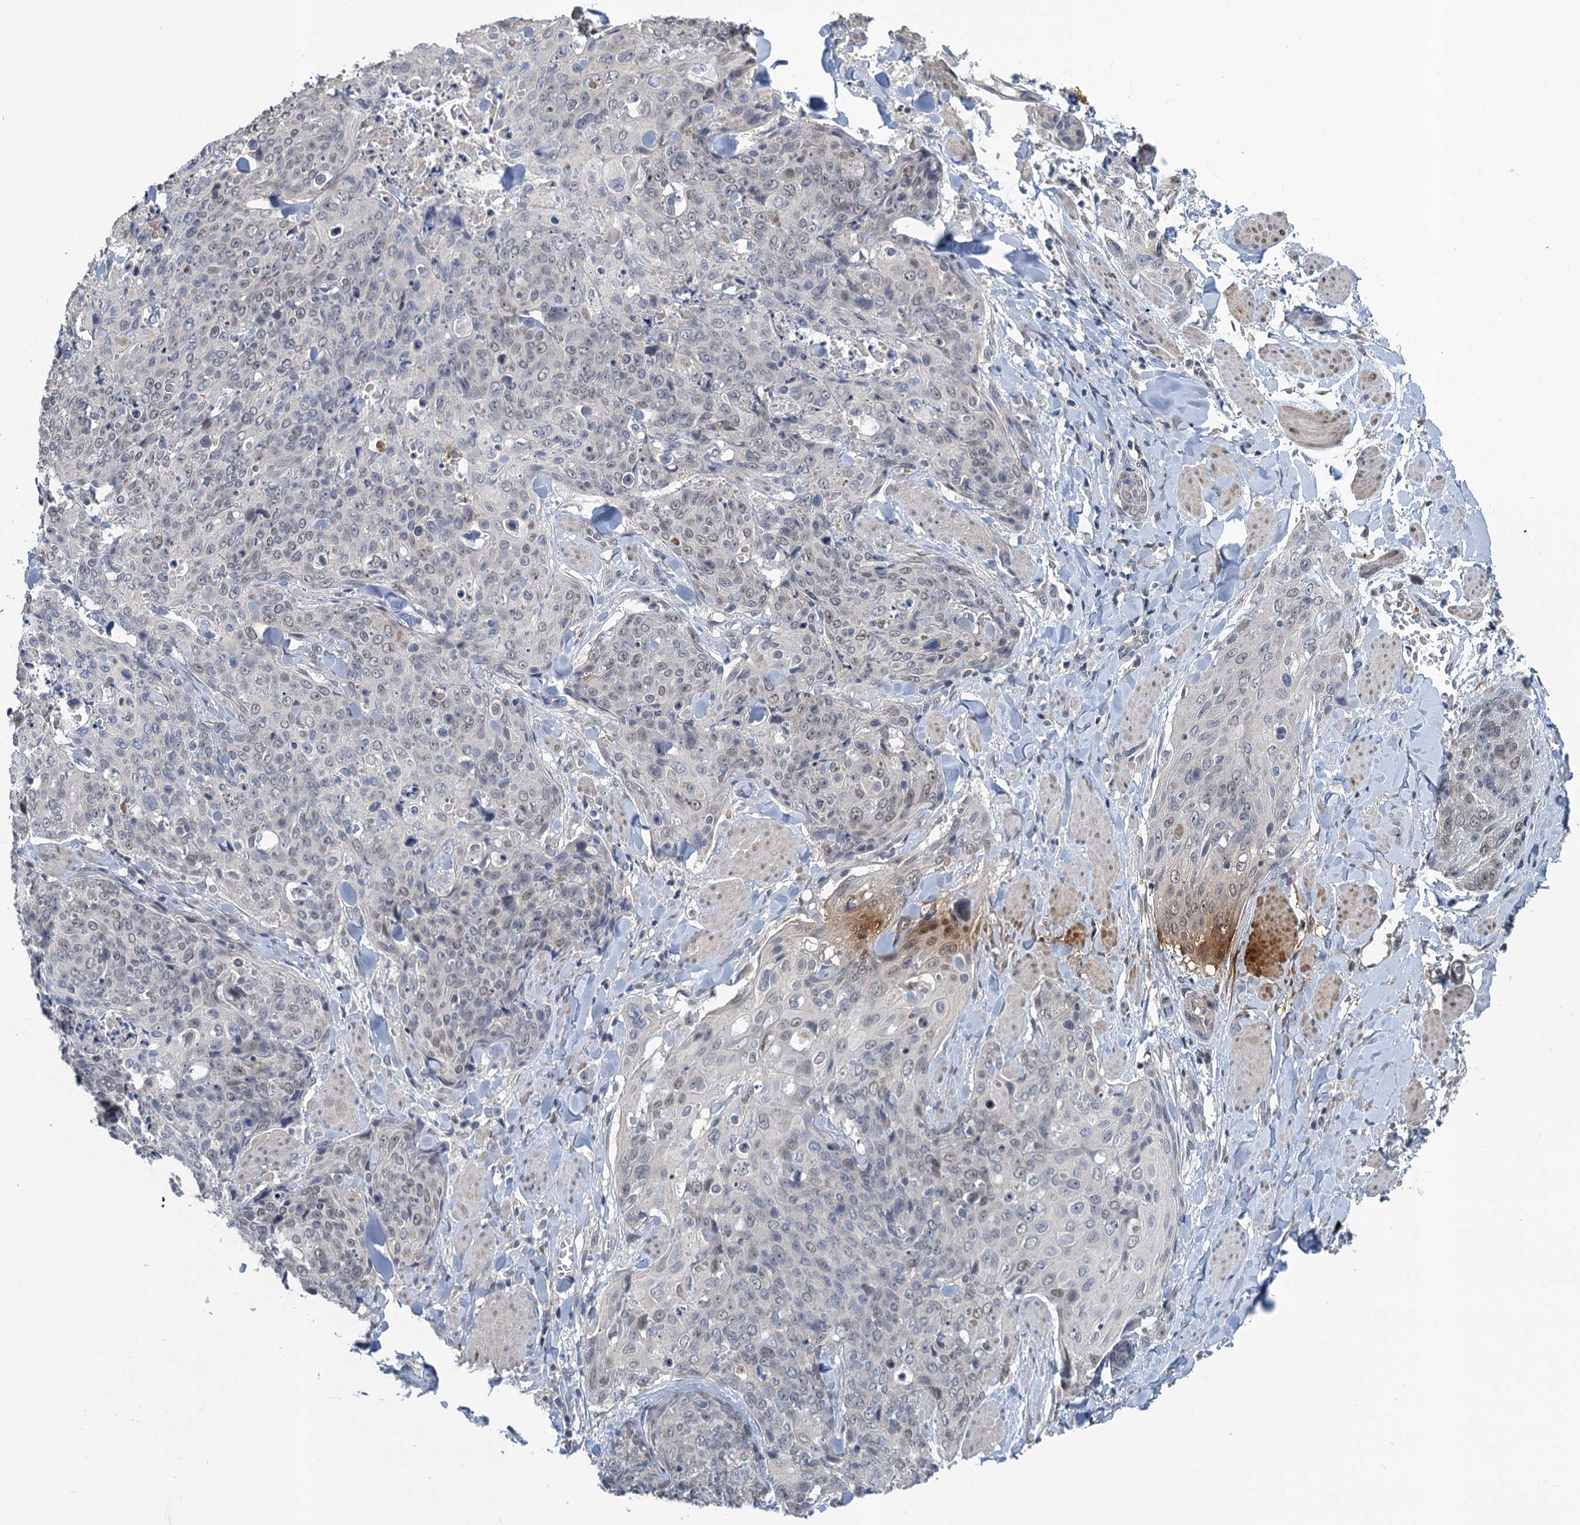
{"staining": {"intensity": "negative", "quantity": "none", "location": "none"}, "tissue": "skin cancer", "cell_type": "Tumor cells", "image_type": "cancer", "snomed": [{"axis": "morphology", "description": "Squamous cell carcinoma, NOS"}, {"axis": "topography", "description": "Skin"}, {"axis": "topography", "description": "Vulva"}], "caption": "Tumor cells show no significant positivity in squamous cell carcinoma (skin). The staining was performed using DAB (3,3'-diaminobenzidine) to visualize the protein expression in brown, while the nuclei were stained in blue with hematoxylin (Magnification: 20x).", "gene": "MRFAP1", "patient": {"sex": "female", "age": 85}}